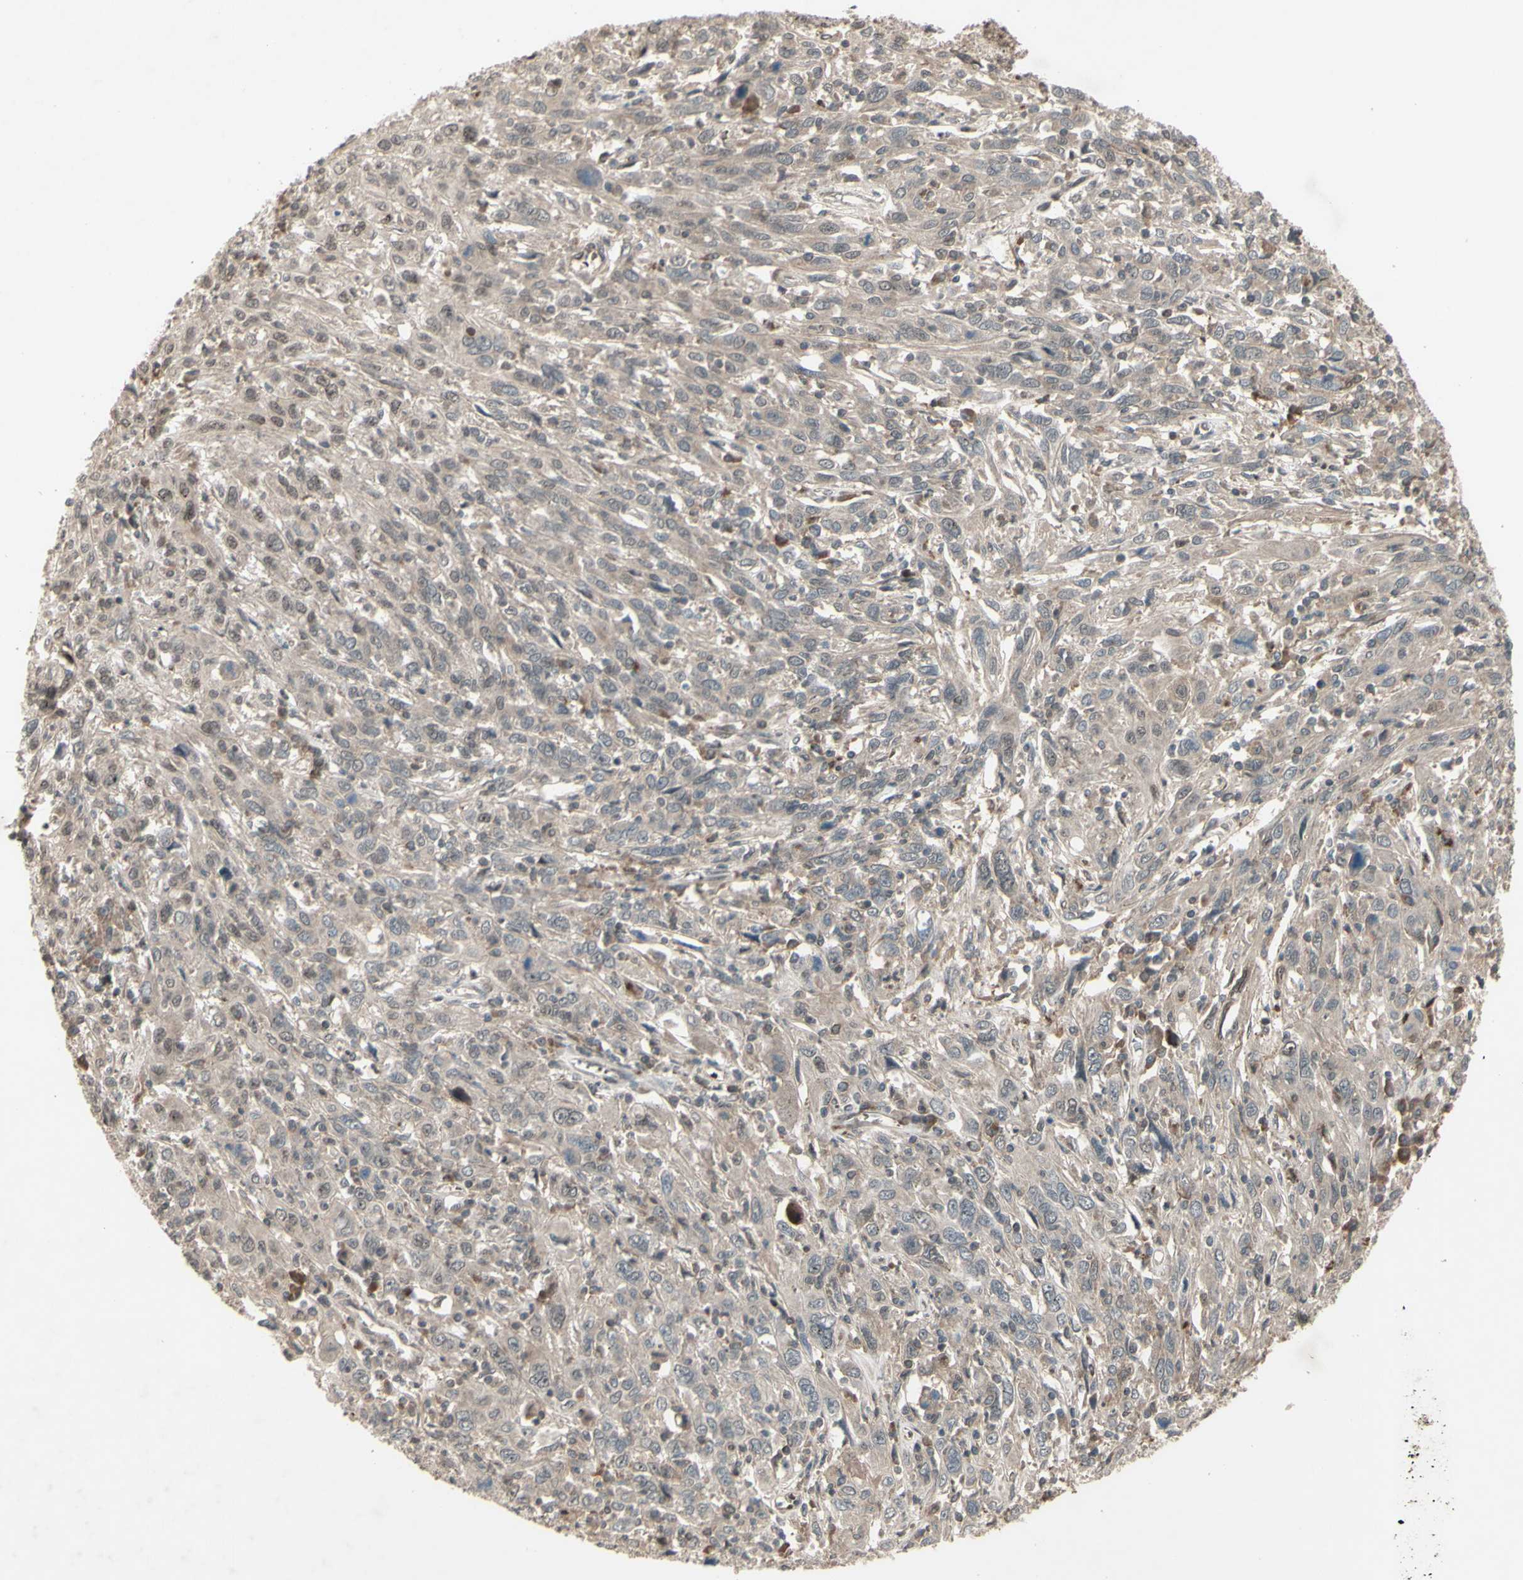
{"staining": {"intensity": "weak", "quantity": ">75%", "location": "cytoplasmic/membranous,nuclear"}, "tissue": "cervical cancer", "cell_type": "Tumor cells", "image_type": "cancer", "snomed": [{"axis": "morphology", "description": "Squamous cell carcinoma, NOS"}, {"axis": "topography", "description": "Cervix"}], "caption": "Protein expression analysis of cervical cancer (squamous cell carcinoma) reveals weak cytoplasmic/membranous and nuclear expression in about >75% of tumor cells.", "gene": "MLF2", "patient": {"sex": "female", "age": 46}}